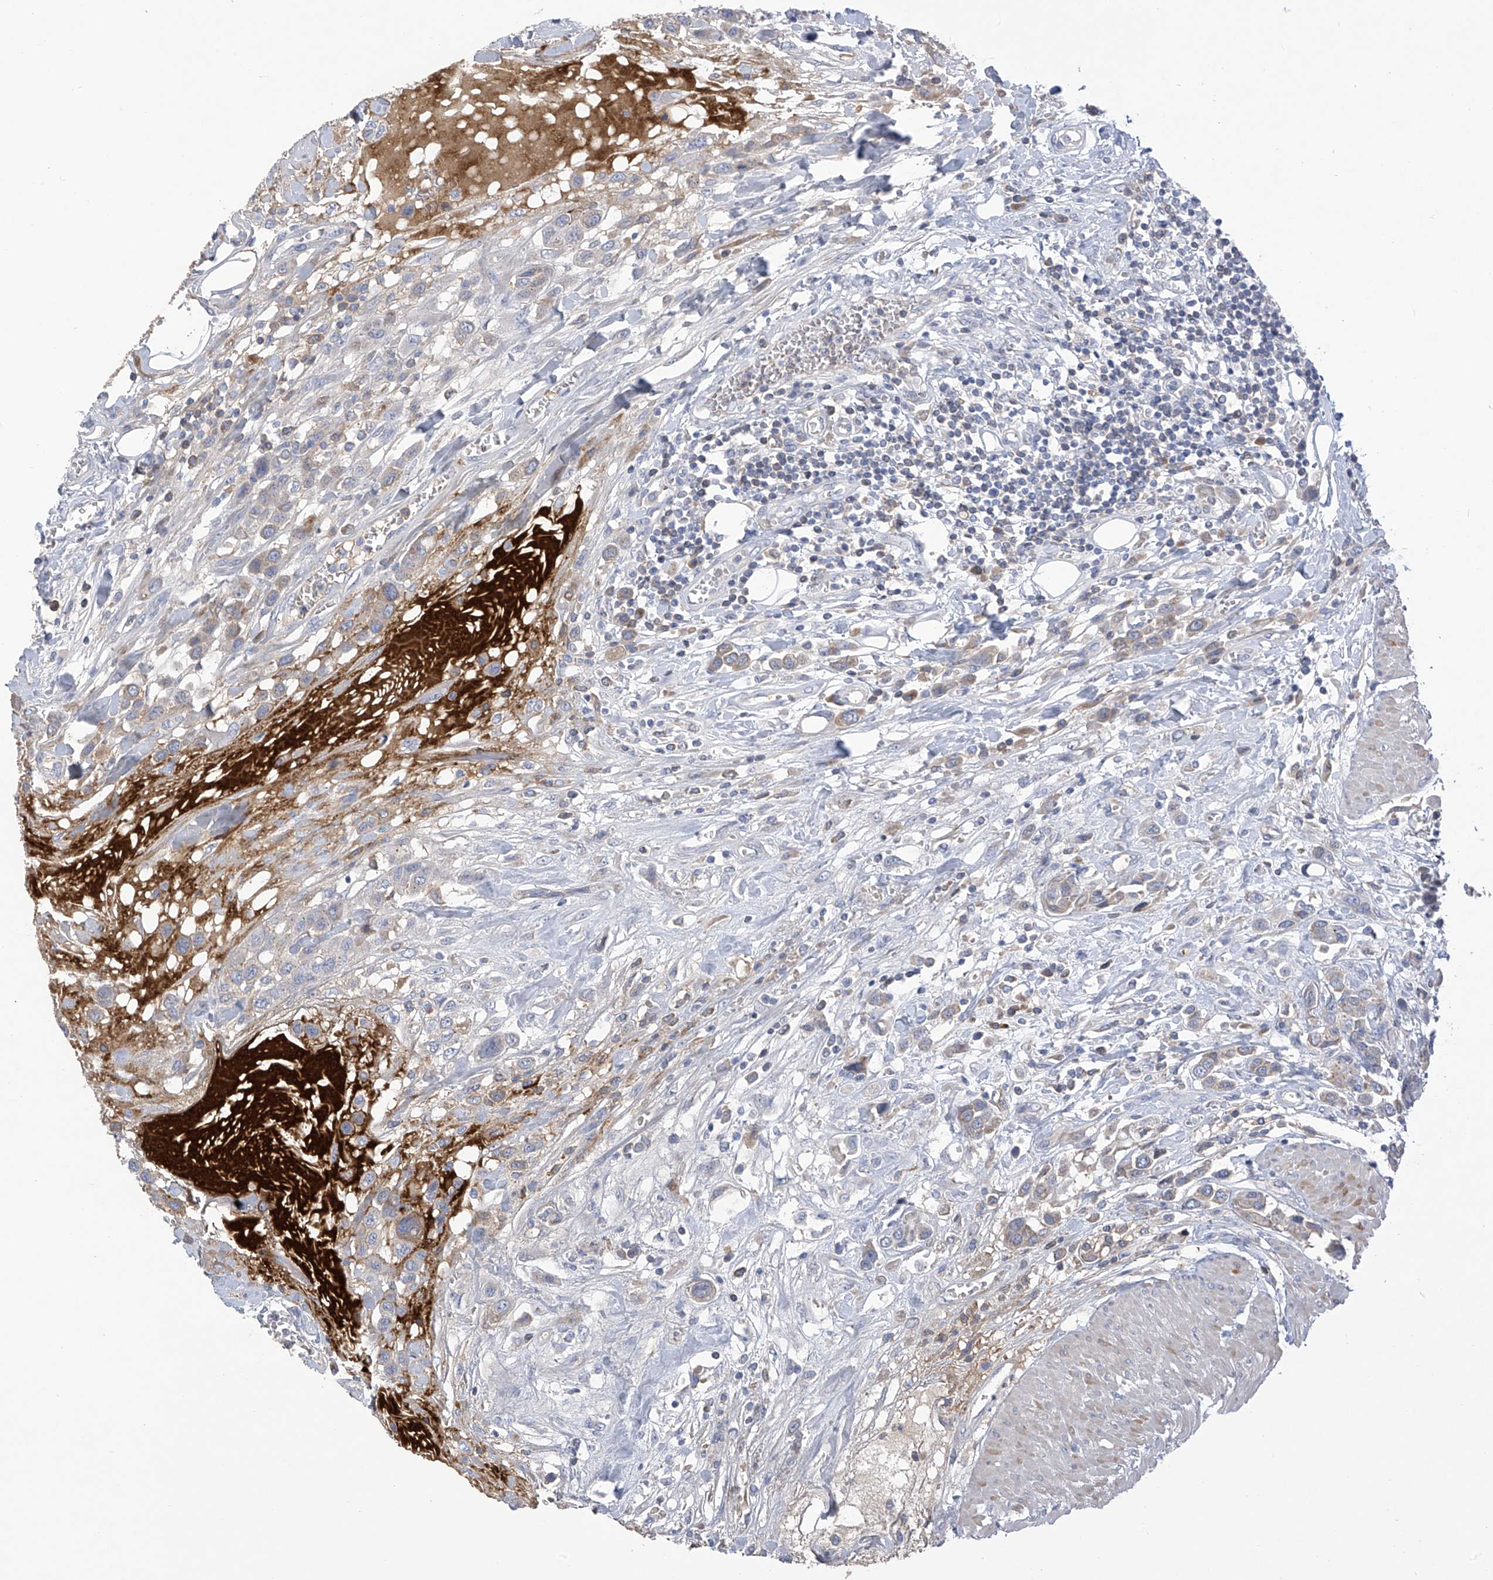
{"staining": {"intensity": "weak", "quantity": "25%-75%", "location": "cytoplasmic/membranous"}, "tissue": "urothelial cancer", "cell_type": "Tumor cells", "image_type": "cancer", "snomed": [{"axis": "morphology", "description": "Urothelial carcinoma, High grade"}, {"axis": "topography", "description": "Urinary bladder"}], "caption": "Urothelial cancer stained for a protein reveals weak cytoplasmic/membranous positivity in tumor cells. The protein of interest is shown in brown color, while the nuclei are stained blue.", "gene": "SLCO4A1", "patient": {"sex": "male", "age": 50}}